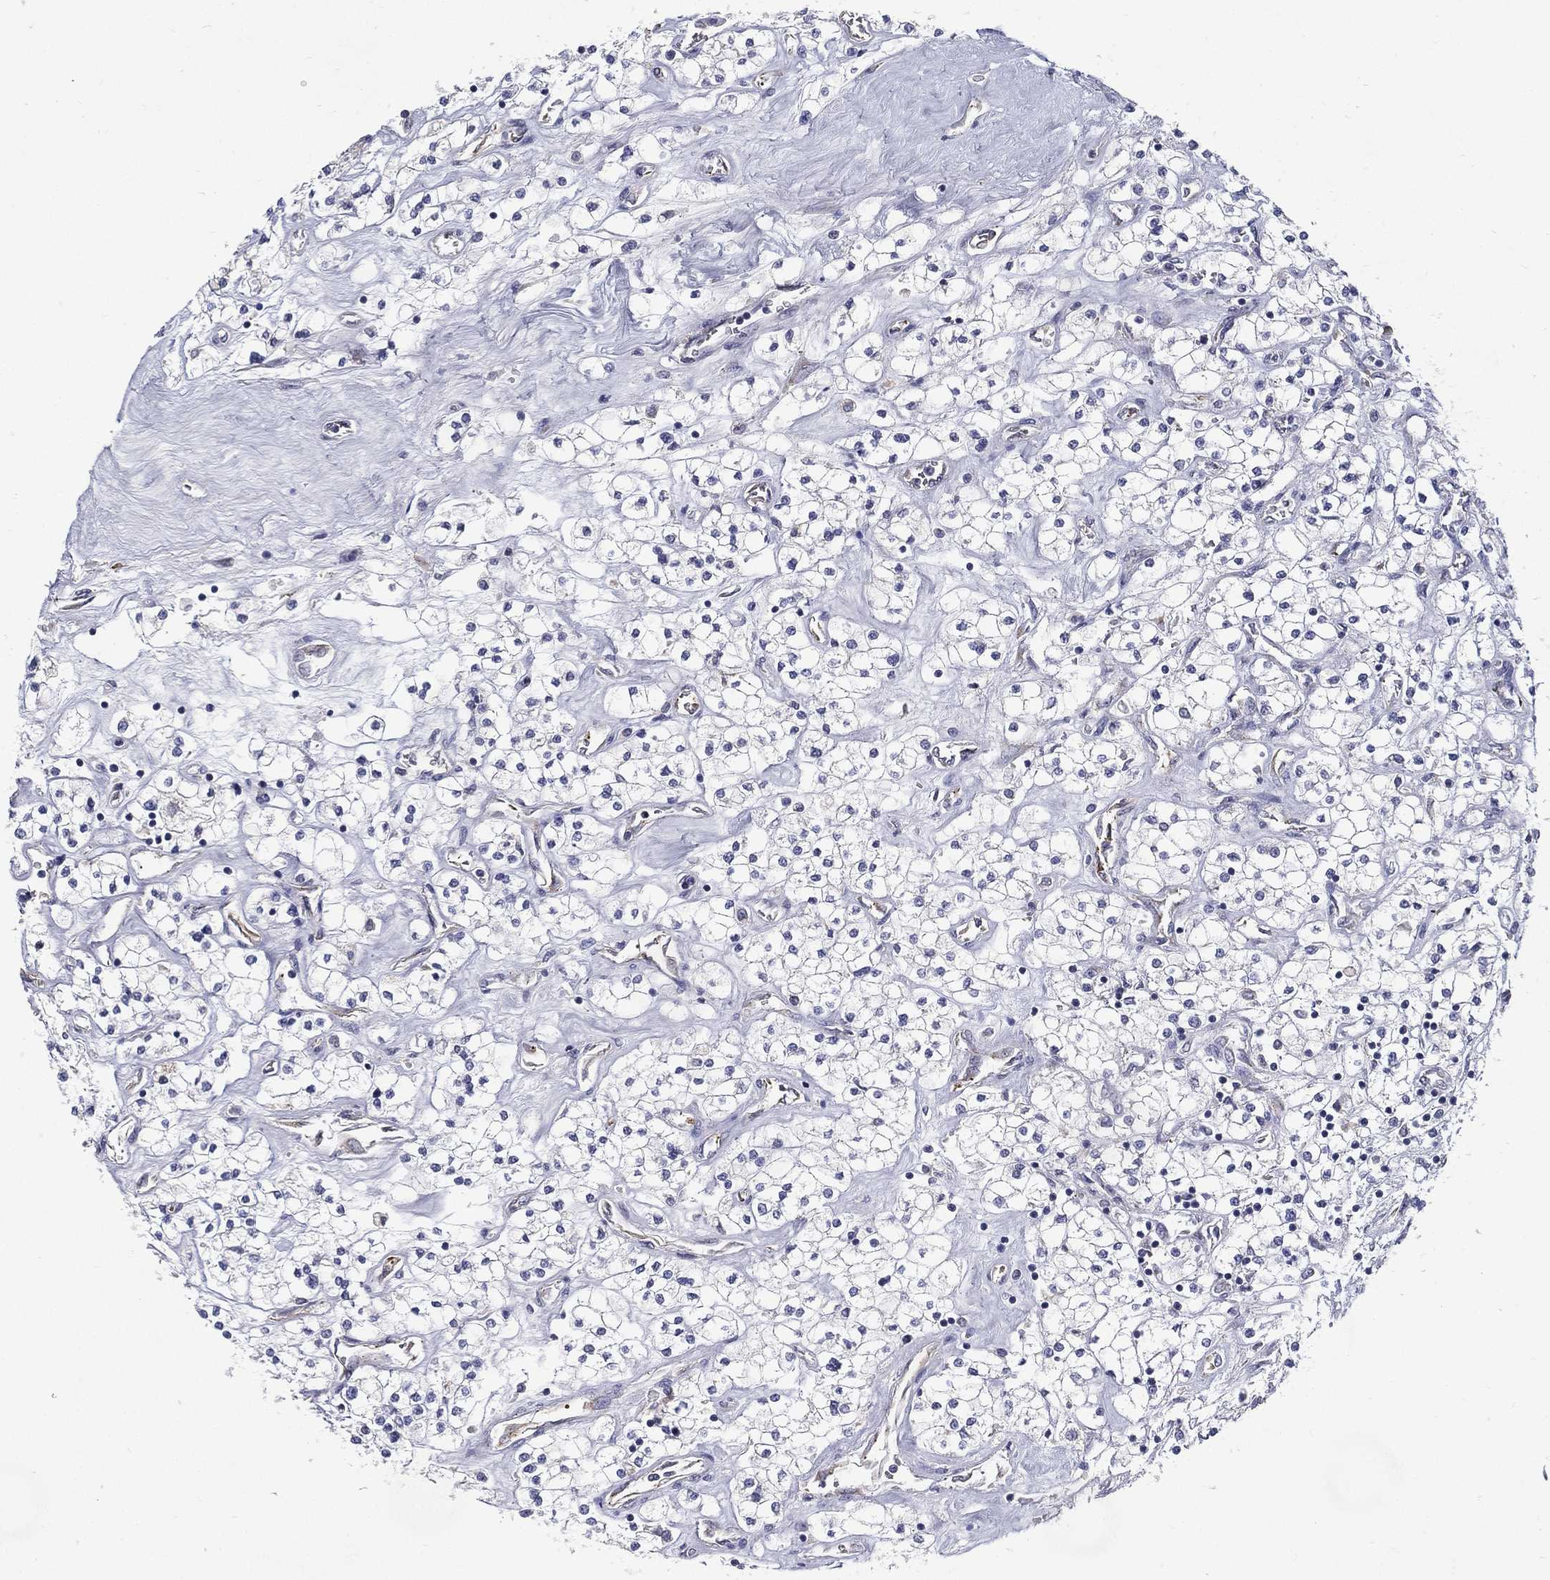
{"staining": {"intensity": "negative", "quantity": "none", "location": "none"}, "tissue": "renal cancer", "cell_type": "Tumor cells", "image_type": "cancer", "snomed": [{"axis": "morphology", "description": "Adenocarcinoma, NOS"}, {"axis": "topography", "description": "Kidney"}], "caption": "Tumor cells show no significant protein staining in renal adenocarcinoma.", "gene": "C19orf18", "patient": {"sex": "male", "age": 80}}